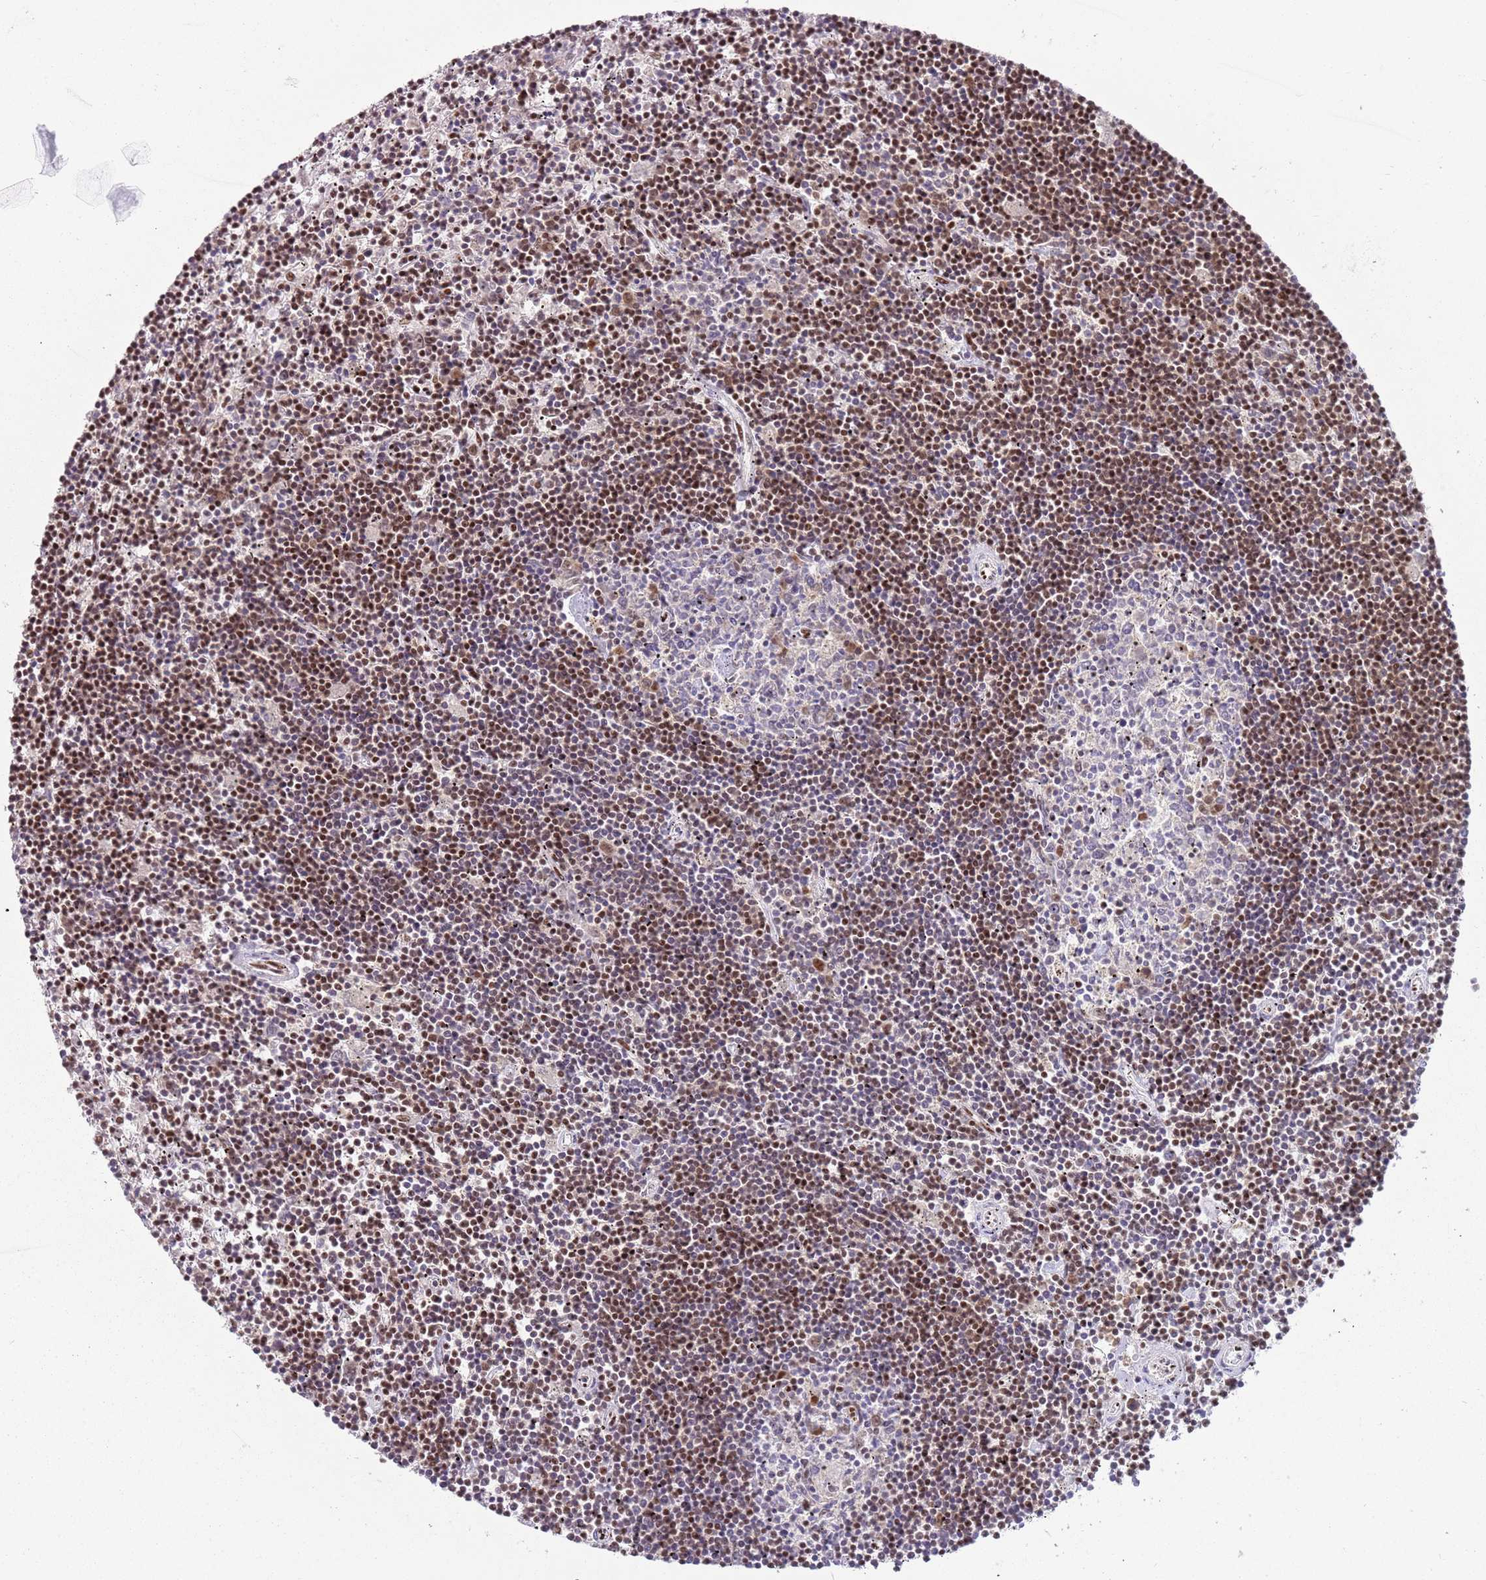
{"staining": {"intensity": "moderate", "quantity": "25%-75%", "location": "nuclear"}, "tissue": "lymphoma", "cell_type": "Tumor cells", "image_type": "cancer", "snomed": [{"axis": "morphology", "description": "Malignant lymphoma, non-Hodgkin's type, Low grade"}, {"axis": "topography", "description": "Spleen"}], "caption": "Approximately 25%-75% of tumor cells in low-grade malignant lymphoma, non-Hodgkin's type reveal moderate nuclear protein staining as visualized by brown immunohistochemical staining.", "gene": "TENT4A", "patient": {"sex": "male", "age": 76}}